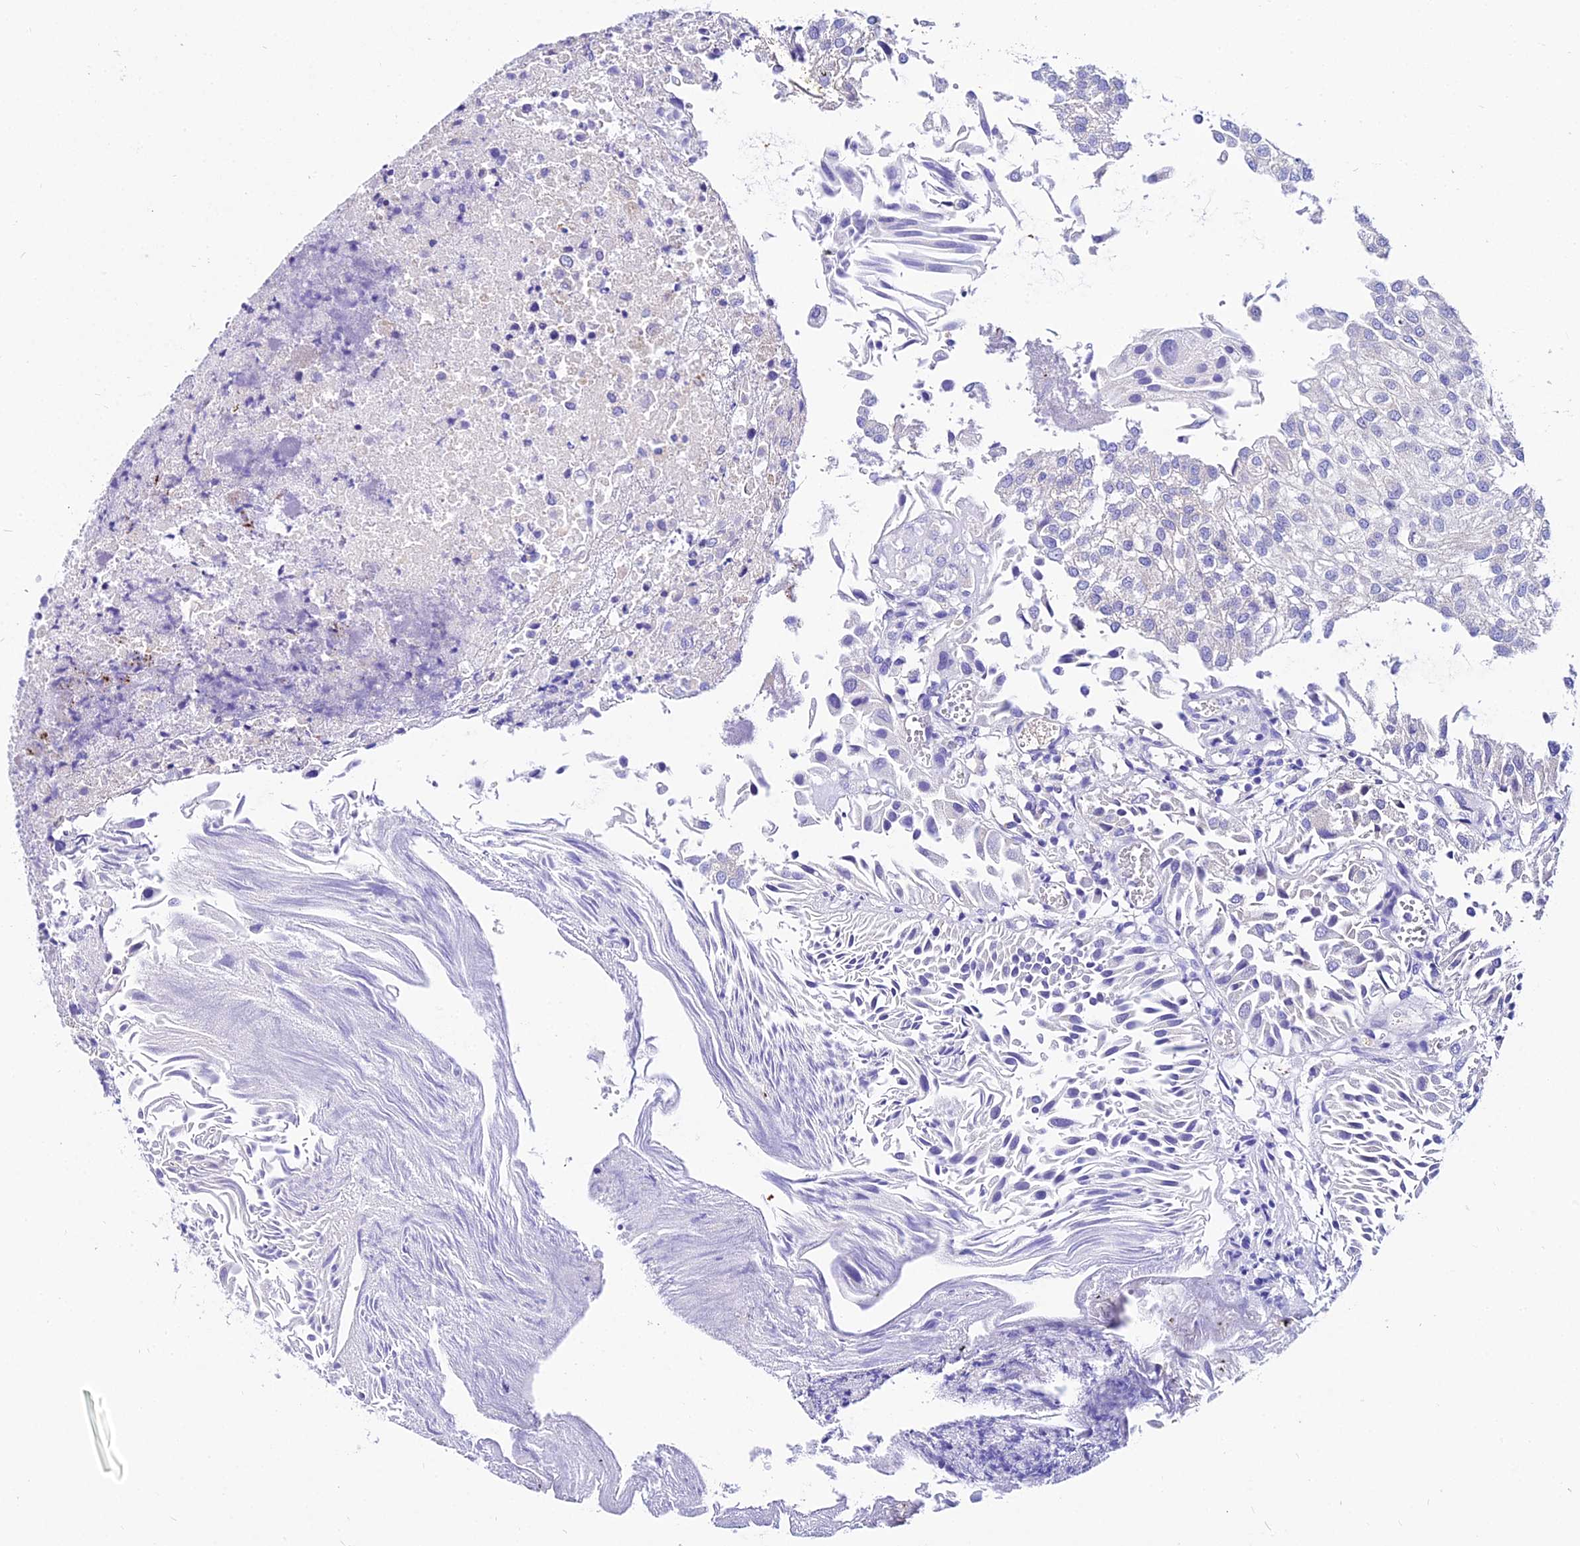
{"staining": {"intensity": "negative", "quantity": "none", "location": "none"}, "tissue": "urothelial cancer", "cell_type": "Tumor cells", "image_type": "cancer", "snomed": [{"axis": "morphology", "description": "Urothelial carcinoma, Low grade"}, {"axis": "topography", "description": "Urinary bladder"}], "caption": "Photomicrograph shows no significant protein expression in tumor cells of urothelial cancer. (Immunohistochemistry (ihc), brightfield microscopy, high magnification).", "gene": "TUBA3D", "patient": {"sex": "female", "age": 89}}